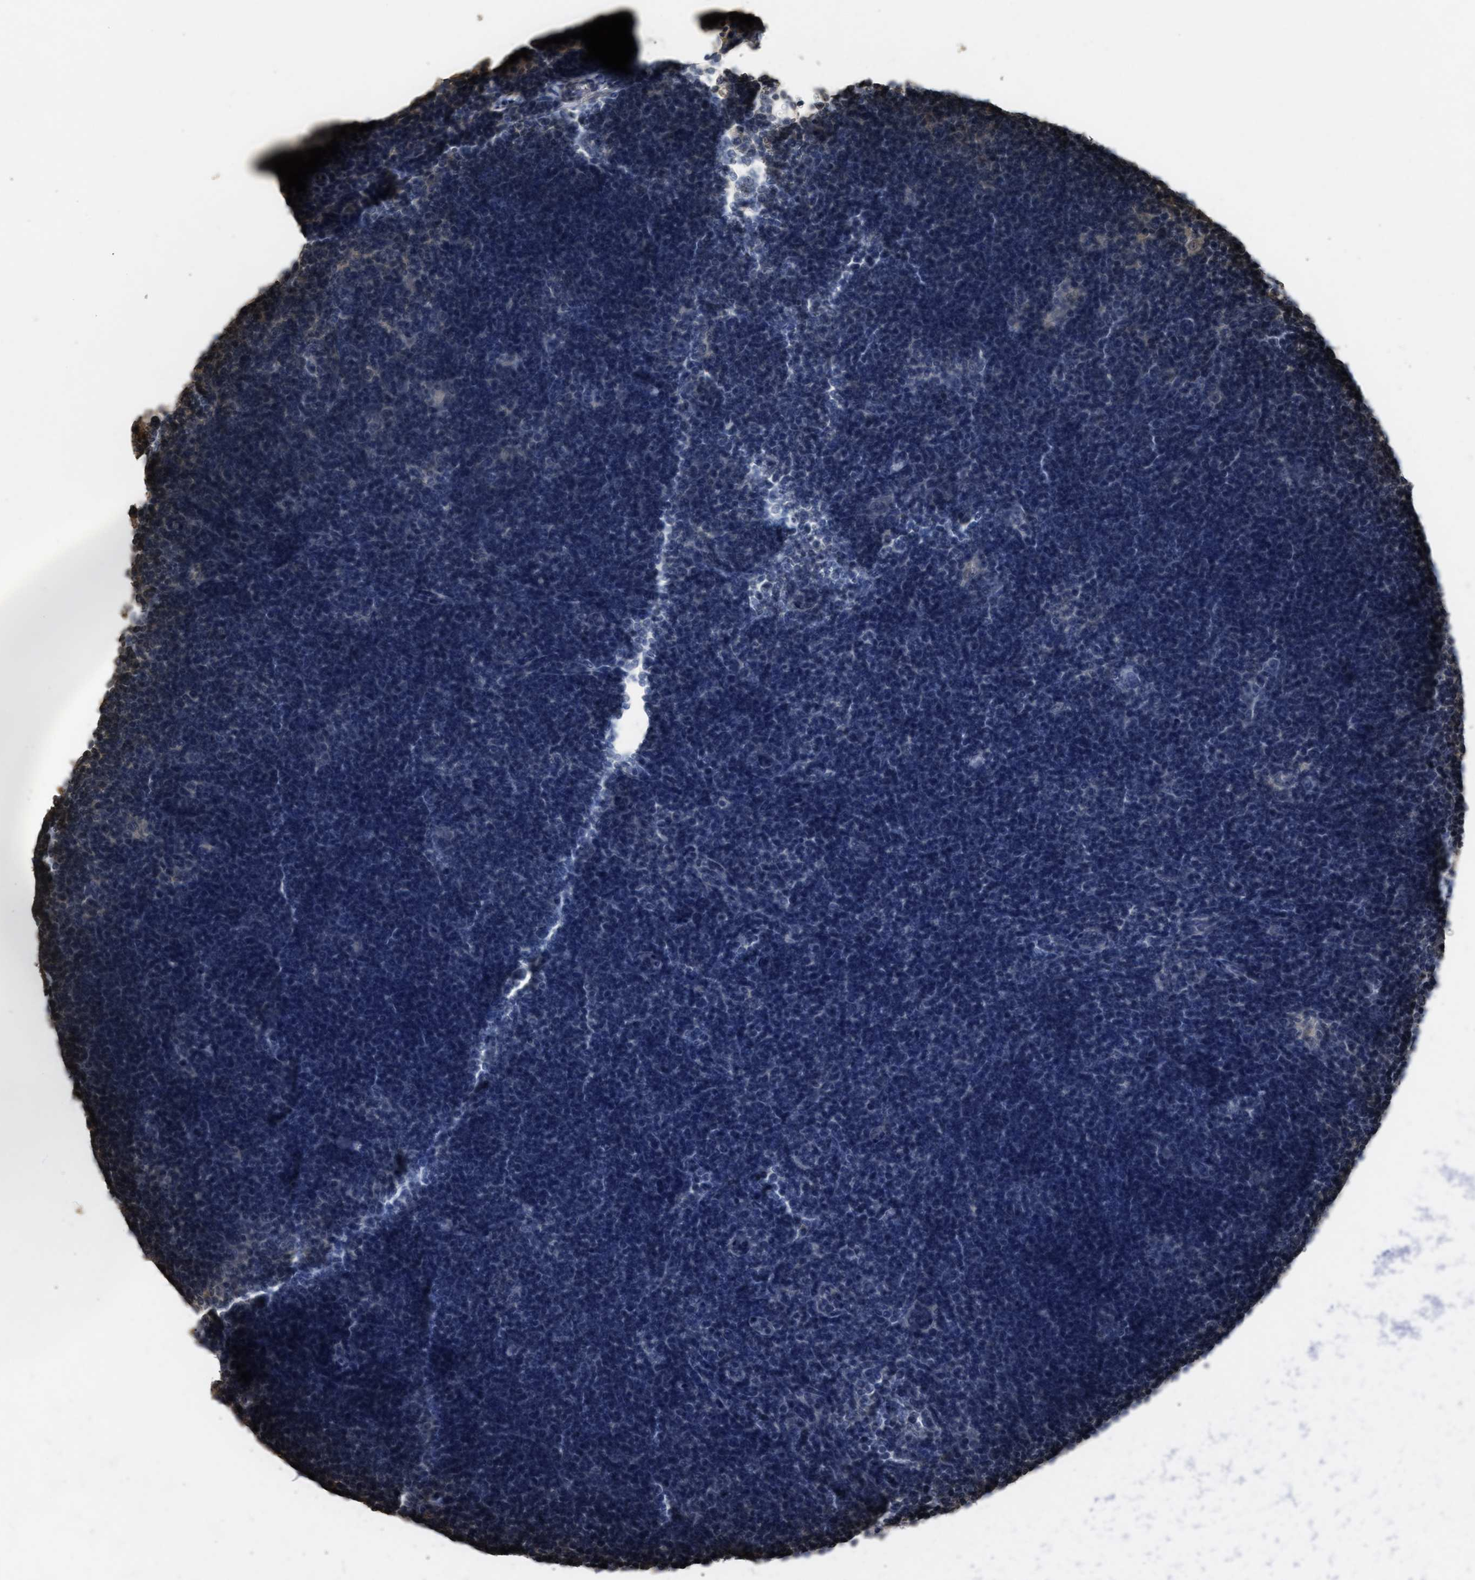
{"staining": {"intensity": "negative", "quantity": "none", "location": "none"}, "tissue": "lymphoma", "cell_type": "Tumor cells", "image_type": "cancer", "snomed": [{"axis": "morphology", "description": "Hodgkin's disease, NOS"}, {"axis": "topography", "description": "Lymph node"}], "caption": "Micrograph shows no protein positivity in tumor cells of lymphoma tissue.", "gene": "ARHGDIA", "patient": {"sex": "female", "age": 57}}